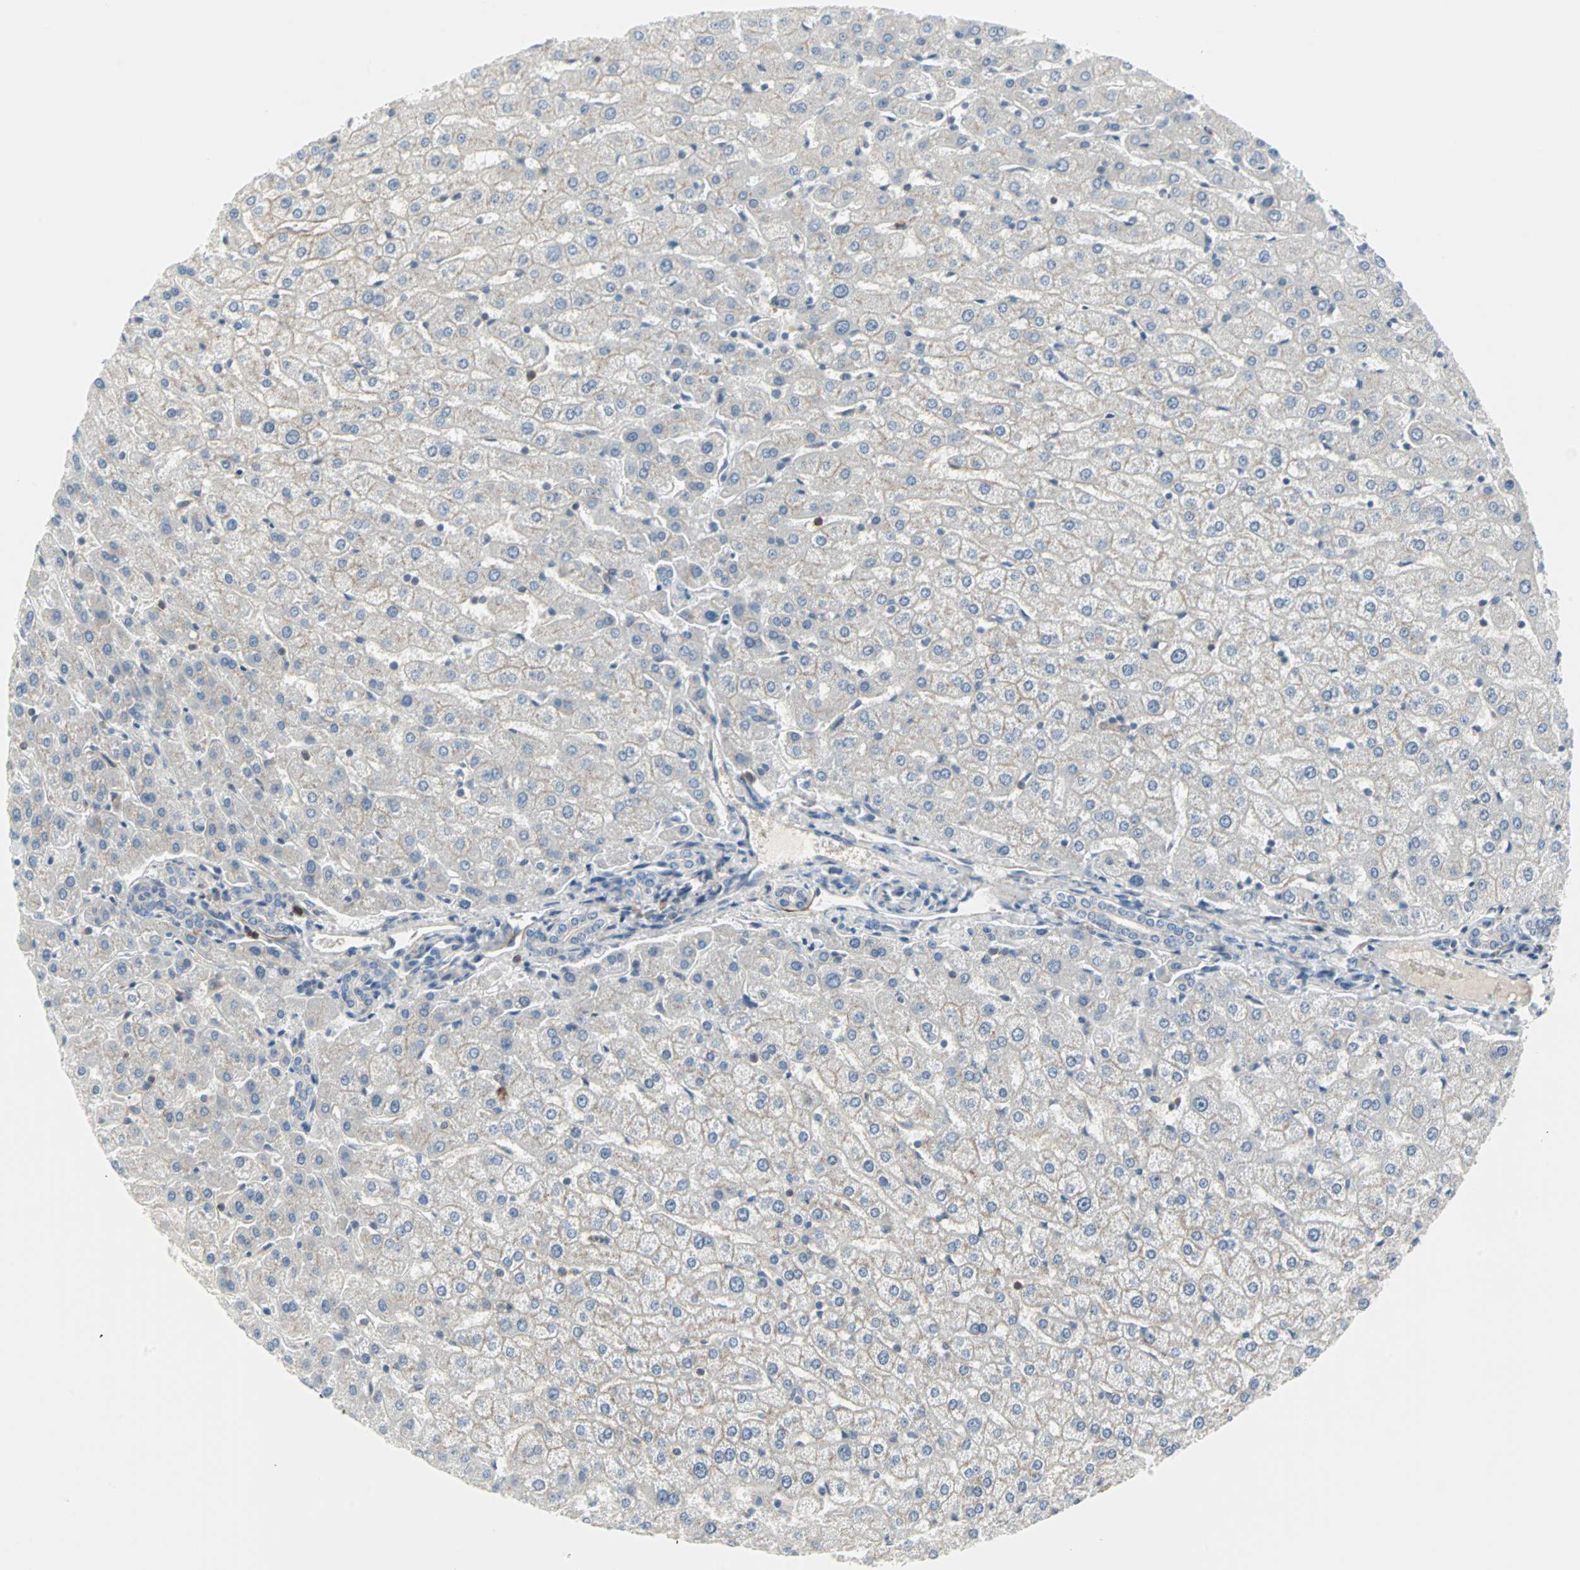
{"staining": {"intensity": "negative", "quantity": "none", "location": "none"}, "tissue": "liver", "cell_type": "Cholangiocytes", "image_type": "normal", "snomed": [{"axis": "morphology", "description": "Normal tissue, NOS"}, {"axis": "morphology", "description": "Fibrosis, NOS"}, {"axis": "topography", "description": "Liver"}], "caption": "Normal liver was stained to show a protein in brown. There is no significant positivity in cholangiocytes.", "gene": "CASP3", "patient": {"sex": "female", "age": 29}}